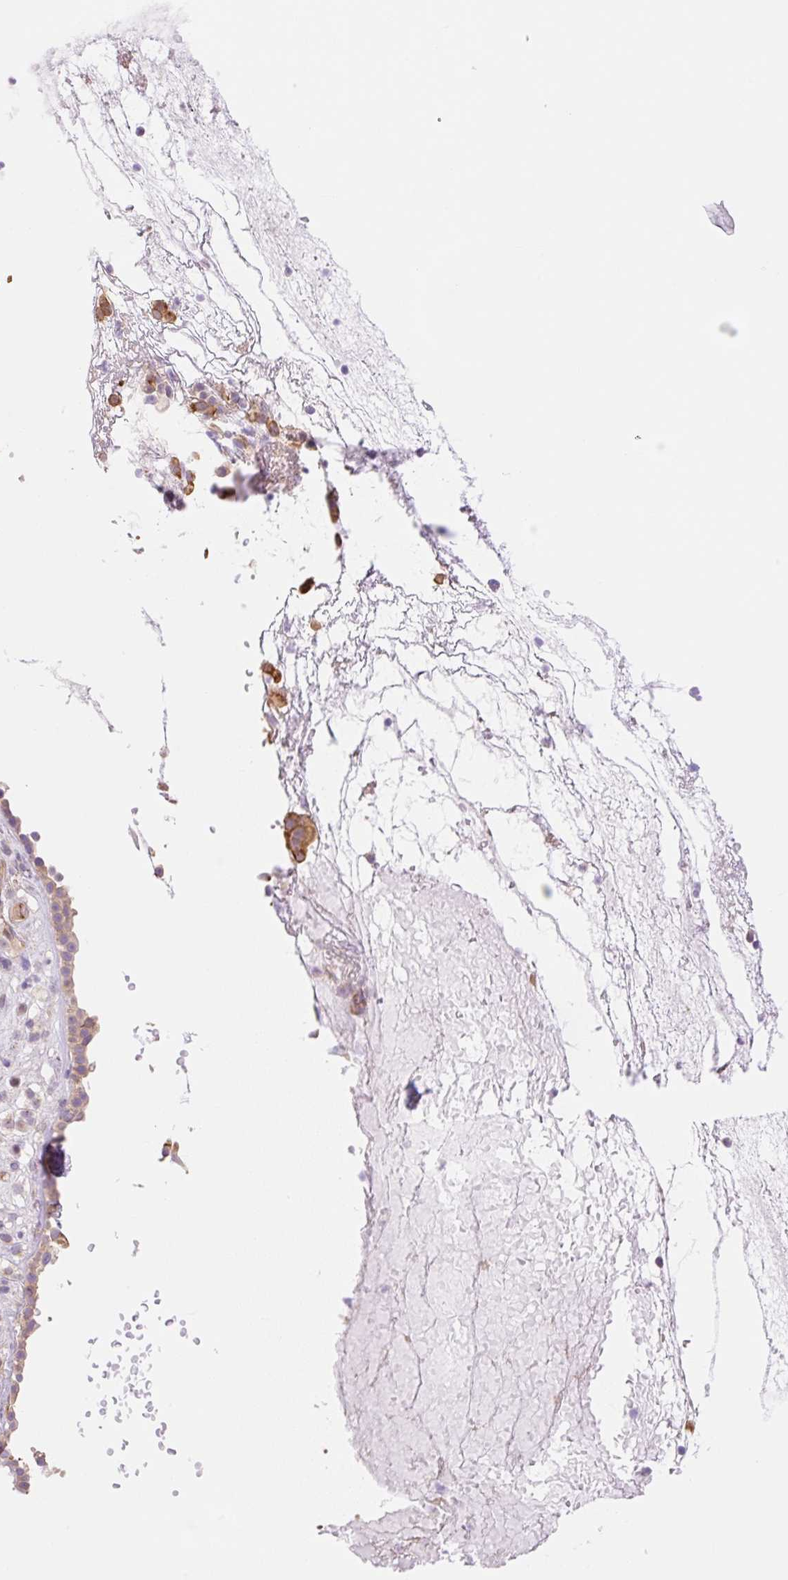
{"staining": {"intensity": "moderate", "quantity": ">75%", "location": "cytoplasmic/membranous,nuclear"}, "tissue": "nasopharynx", "cell_type": "Respiratory epithelial cells", "image_type": "normal", "snomed": [{"axis": "morphology", "description": "Normal tissue, NOS"}, {"axis": "morphology", "description": "Inflammation, NOS"}, {"axis": "topography", "description": "Nasopharynx"}], "caption": "A histopathology image of nasopharynx stained for a protein shows moderate cytoplasmic/membranous,nuclear brown staining in respiratory epithelial cells.", "gene": "NLRP5", "patient": {"sex": "male", "age": 54}}